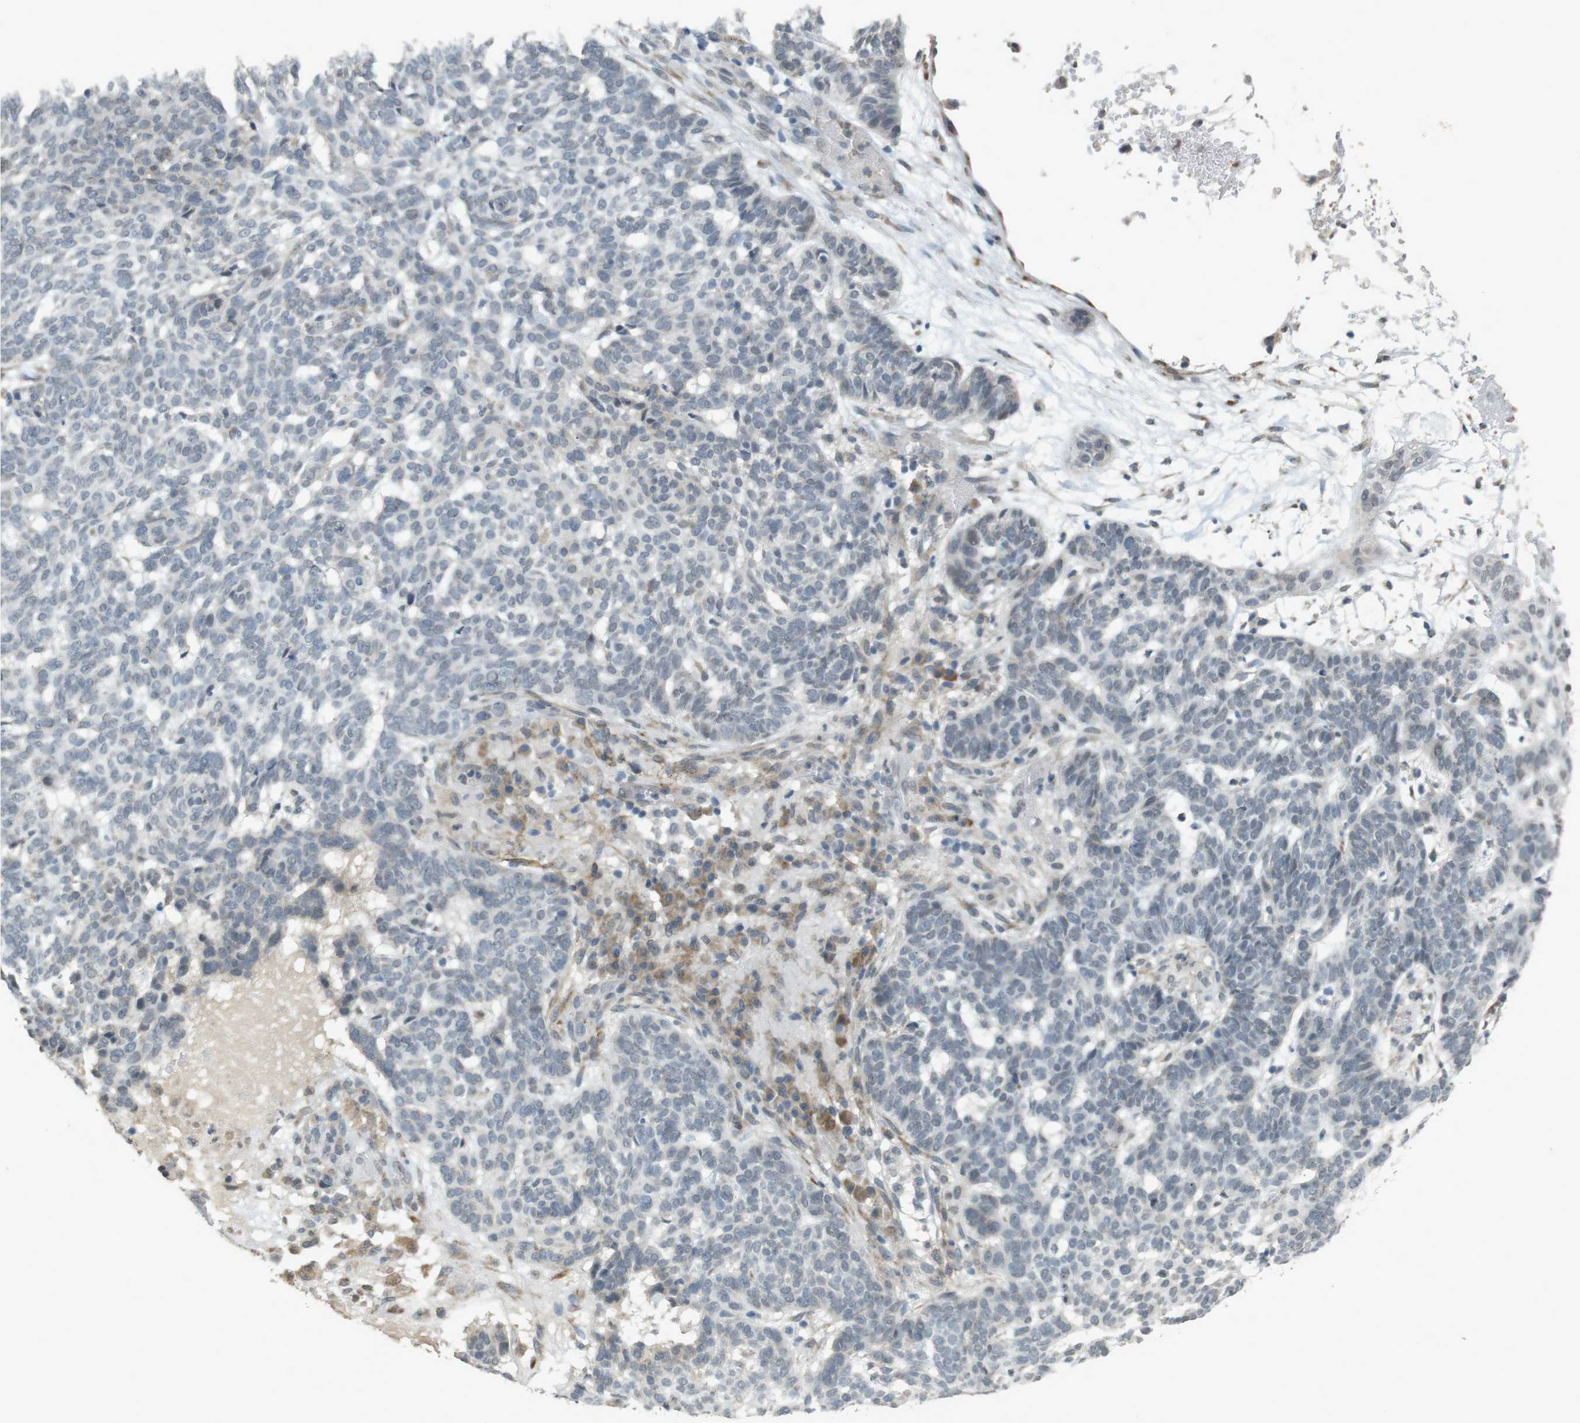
{"staining": {"intensity": "negative", "quantity": "none", "location": "none"}, "tissue": "skin cancer", "cell_type": "Tumor cells", "image_type": "cancer", "snomed": [{"axis": "morphology", "description": "Basal cell carcinoma"}, {"axis": "topography", "description": "Skin"}], "caption": "High power microscopy micrograph of an IHC histopathology image of skin cancer (basal cell carcinoma), revealing no significant positivity in tumor cells. The staining was performed using DAB to visualize the protein expression in brown, while the nuclei were stained in blue with hematoxylin (Magnification: 20x).", "gene": "FZD10", "patient": {"sex": "male", "age": 85}}